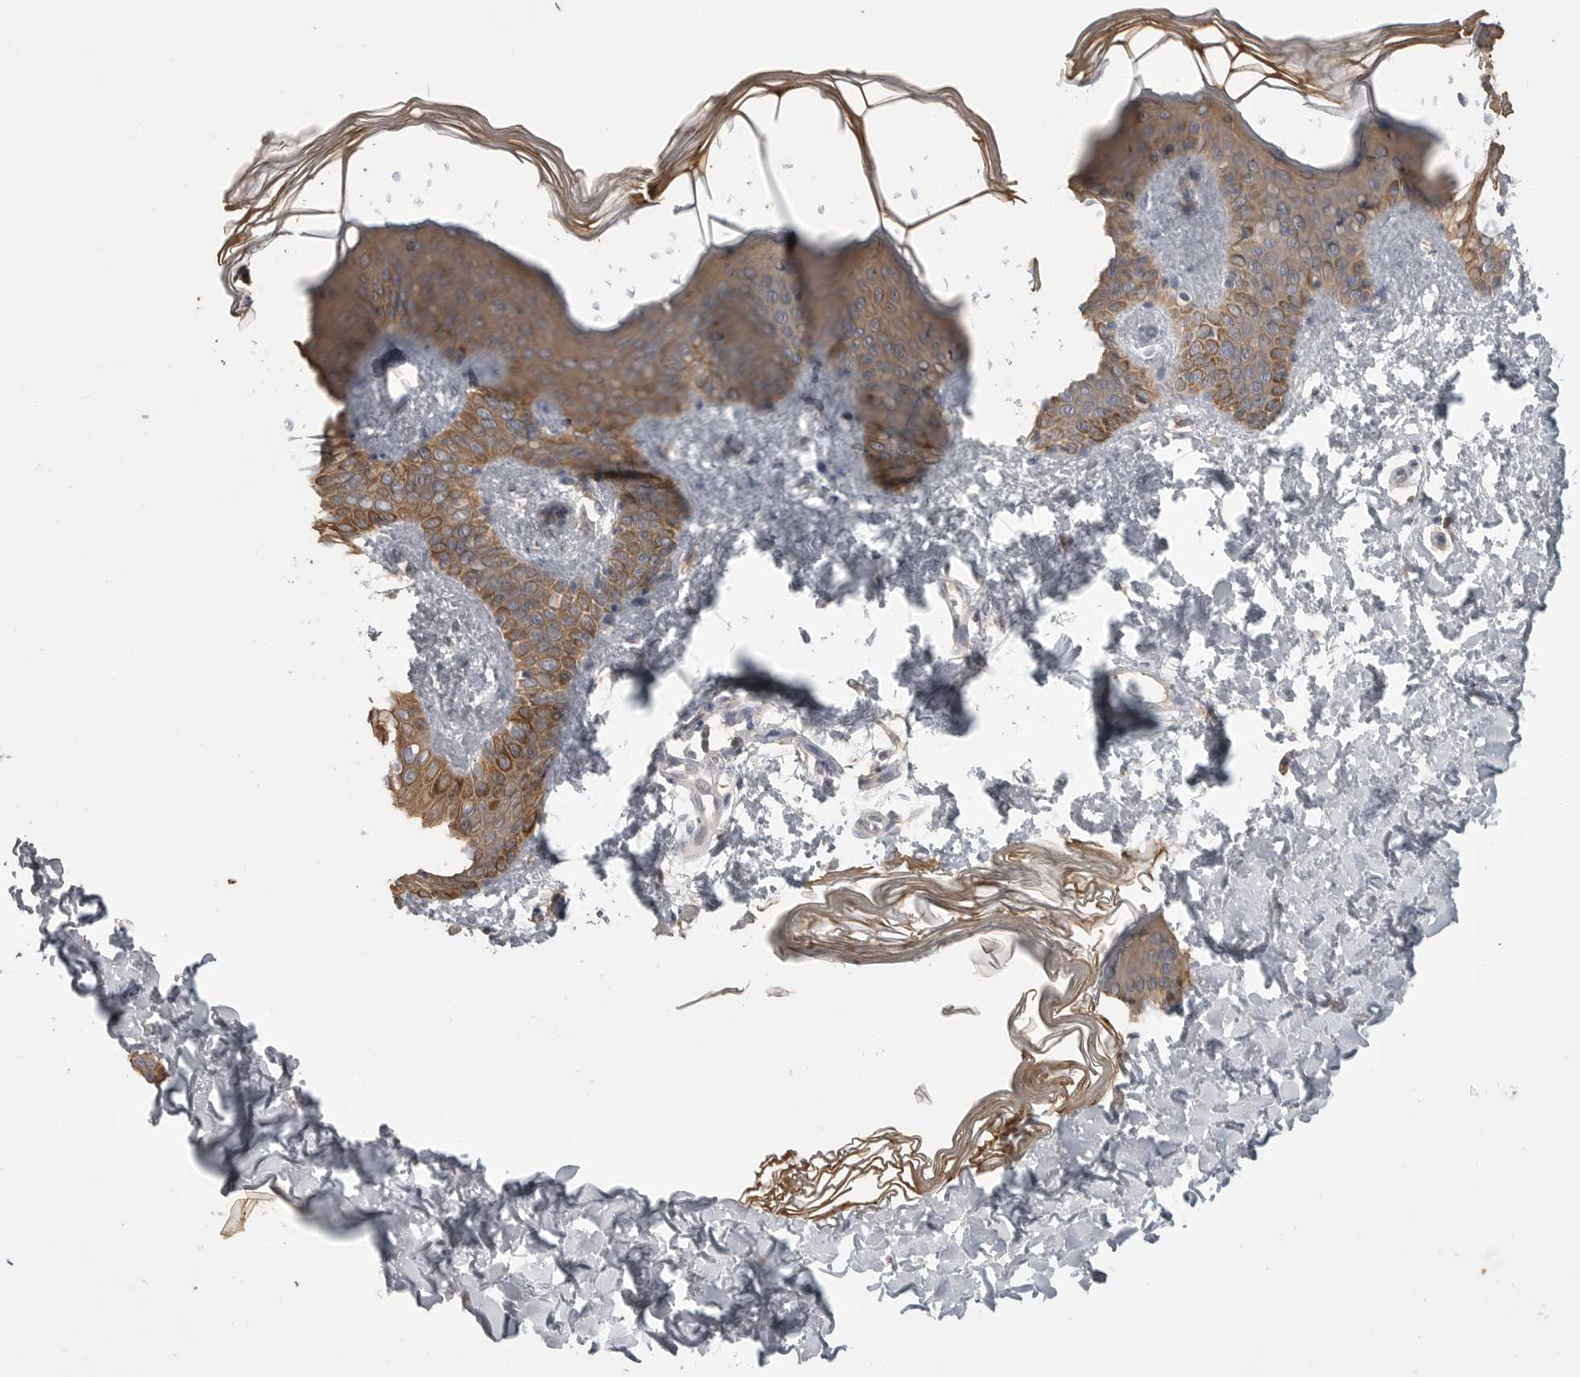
{"staining": {"intensity": "negative", "quantity": "none", "location": "none"}, "tissue": "skin", "cell_type": "Fibroblasts", "image_type": "normal", "snomed": [{"axis": "morphology", "description": "Normal tissue, NOS"}, {"axis": "morphology", "description": "Neoplasm, benign, NOS"}, {"axis": "topography", "description": "Skin"}, {"axis": "topography", "description": "Soft tissue"}], "caption": "IHC histopathology image of unremarkable skin: skin stained with DAB shows no significant protein positivity in fibroblasts. Nuclei are stained in blue.", "gene": "CMTM6", "patient": {"sex": "male", "age": 26}}